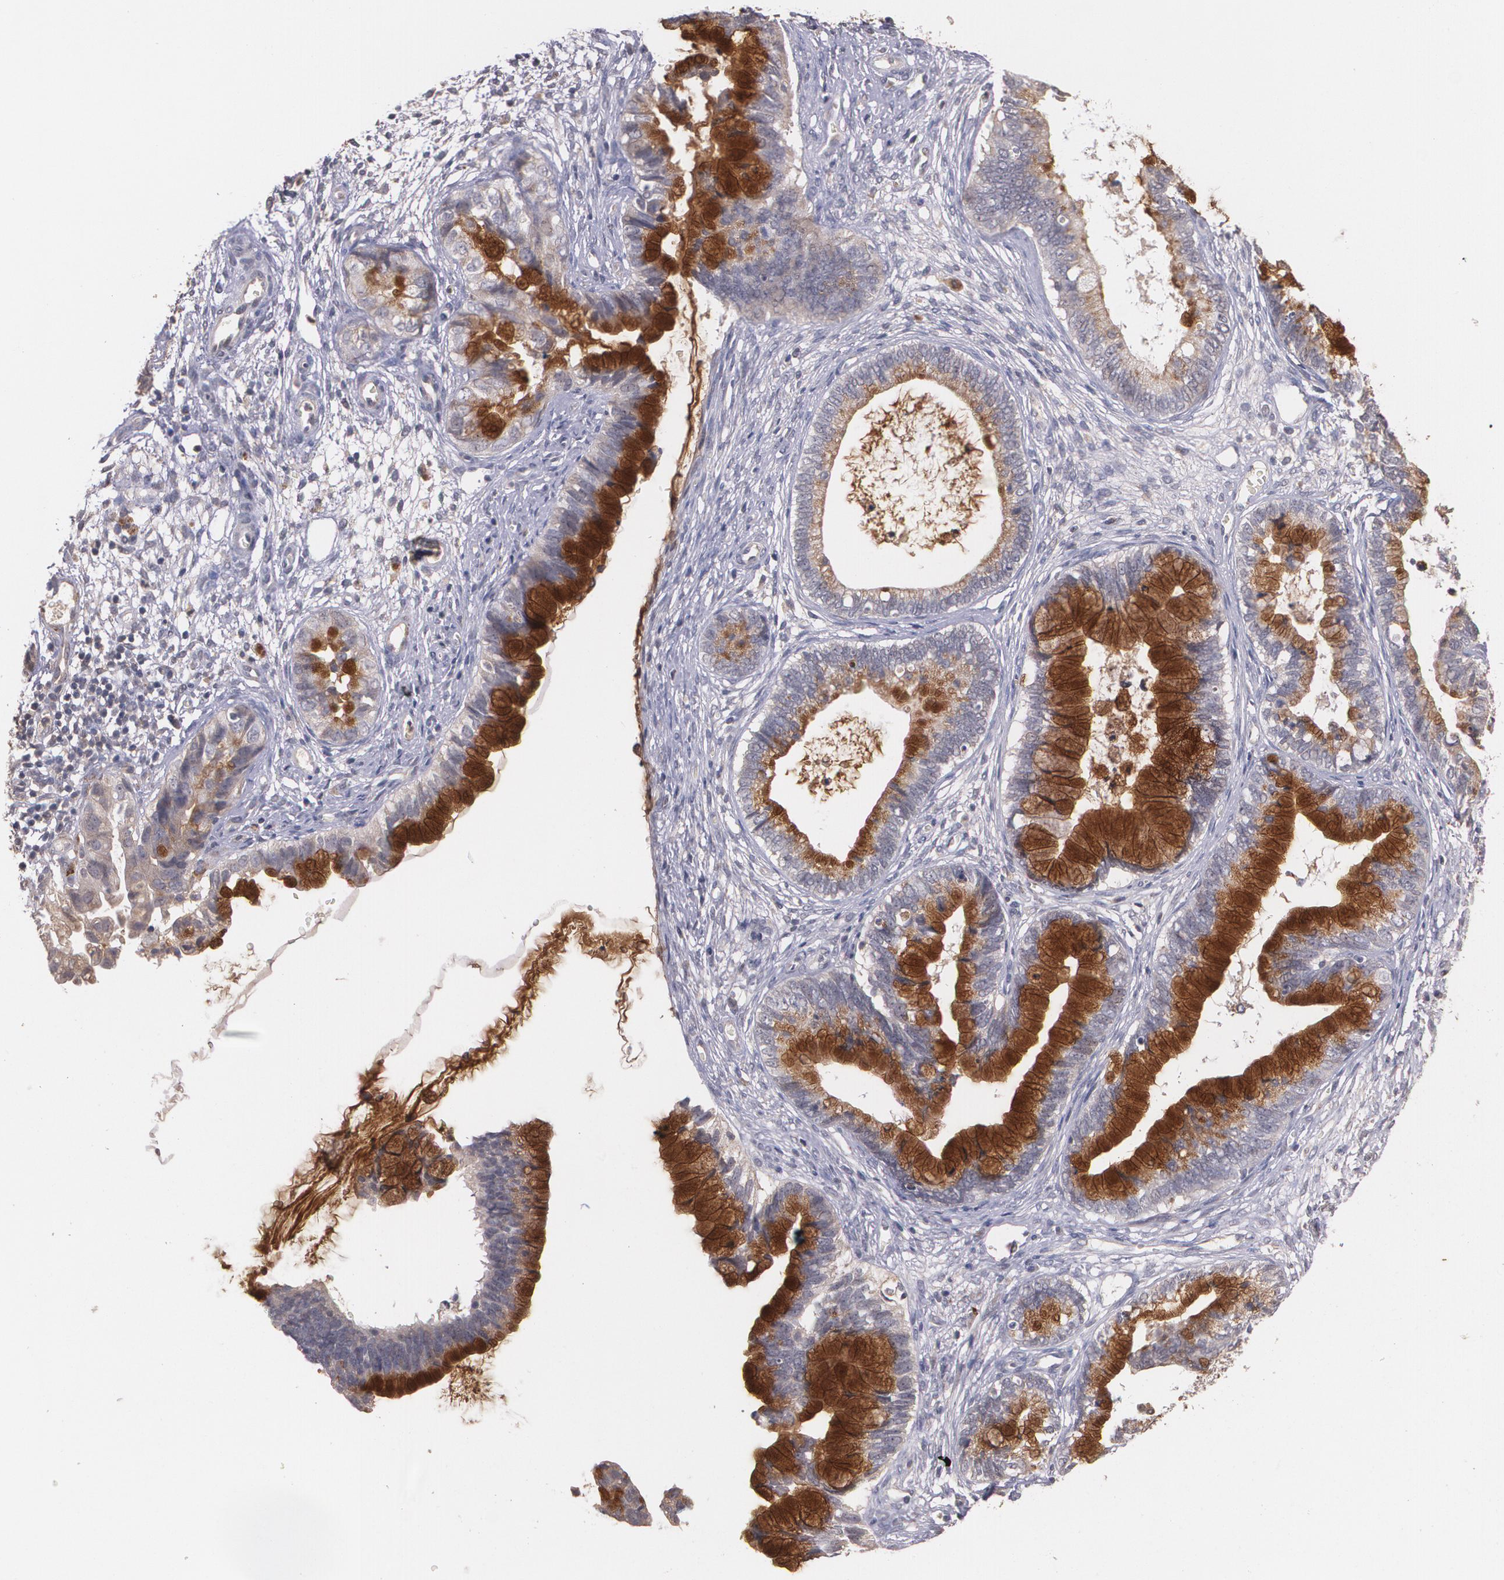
{"staining": {"intensity": "strong", "quantity": "25%-75%", "location": "cytoplasmic/membranous"}, "tissue": "cervical cancer", "cell_type": "Tumor cells", "image_type": "cancer", "snomed": [{"axis": "morphology", "description": "Adenocarcinoma, NOS"}, {"axis": "topography", "description": "Cervix"}], "caption": "Protein expression analysis of human cervical cancer reveals strong cytoplasmic/membranous positivity in about 25%-75% of tumor cells.", "gene": "IFNGR2", "patient": {"sex": "female", "age": 44}}